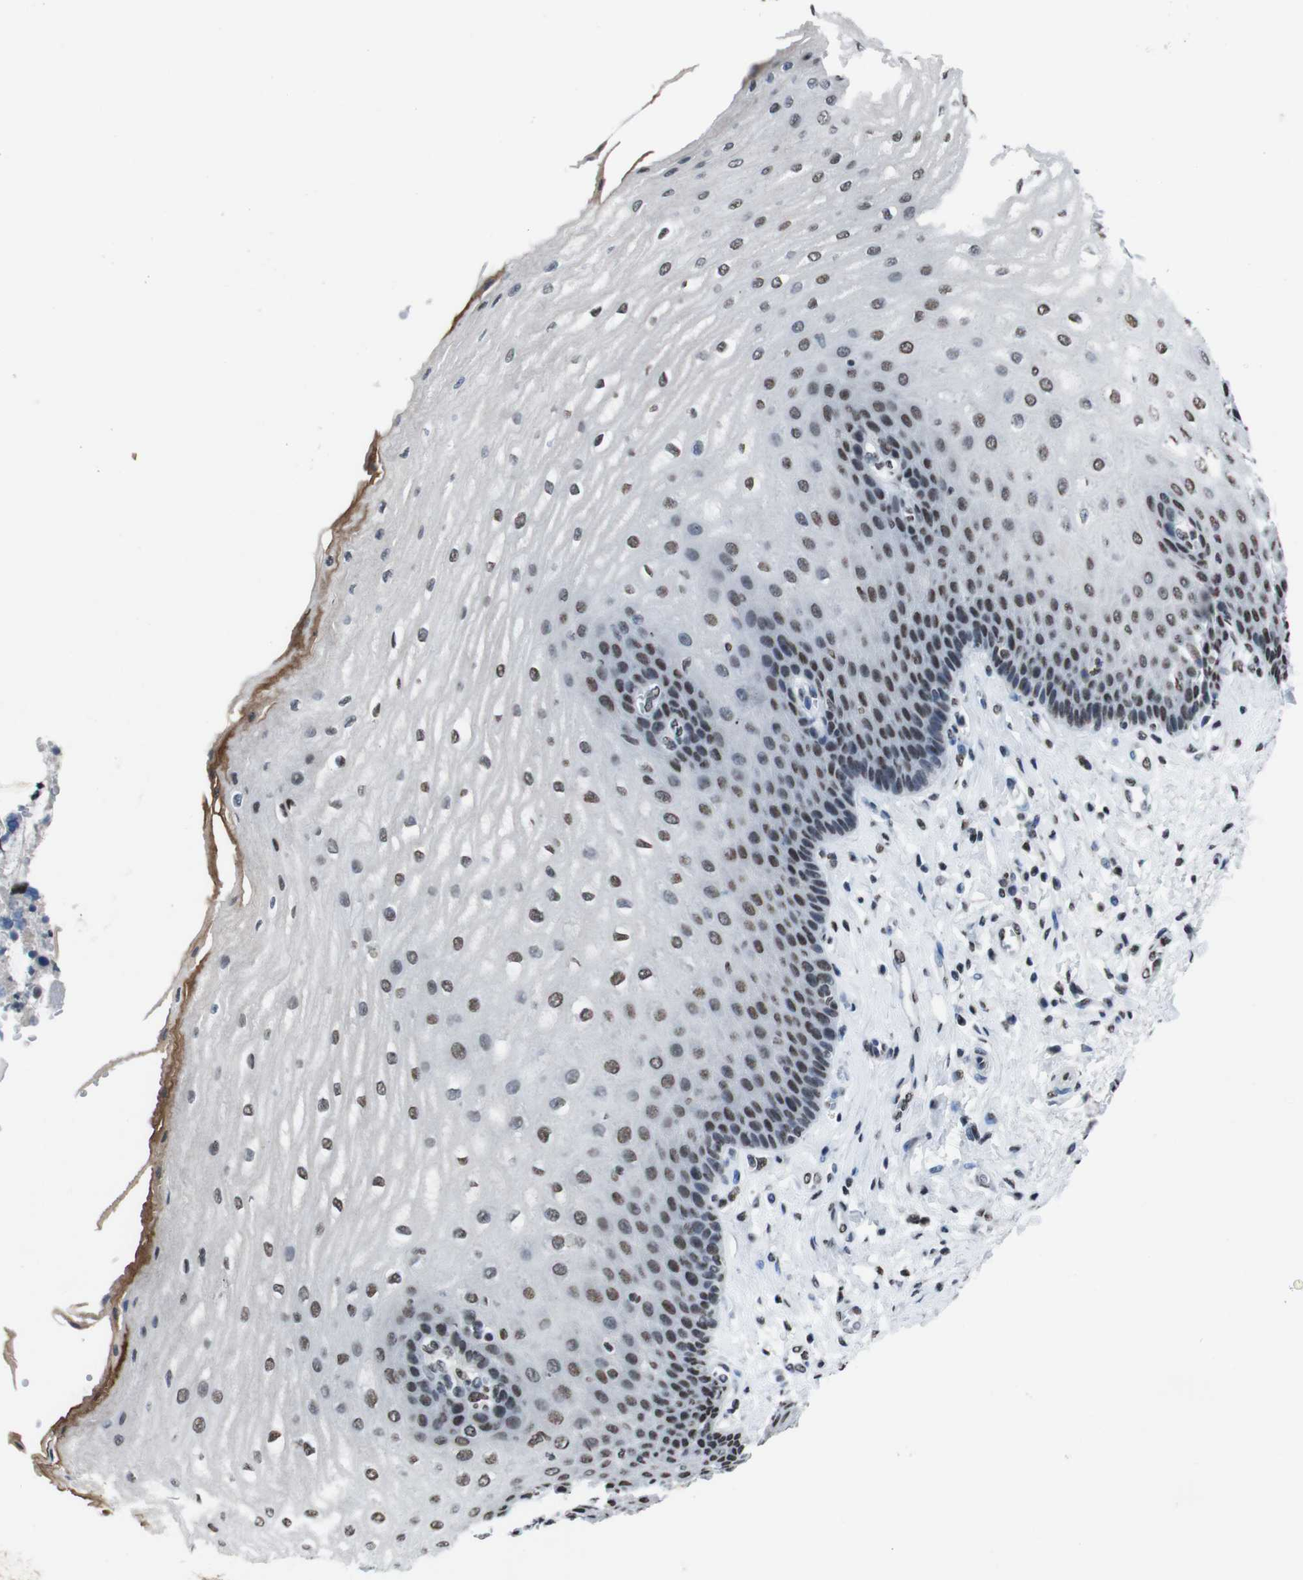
{"staining": {"intensity": "moderate", "quantity": ">75%", "location": "nuclear"}, "tissue": "esophagus", "cell_type": "Squamous epithelial cells", "image_type": "normal", "snomed": [{"axis": "morphology", "description": "Normal tissue, NOS"}, {"axis": "topography", "description": "Esophagus"}], "caption": "Protein staining of benign esophagus demonstrates moderate nuclear staining in approximately >75% of squamous epithelial cells. The staining was performed using DAB, with brown indicating positive protein expression. Nuclei are stained blue with hematoxylin.", "gene": "PIP4P2", "patient": {"sex": "male", "age": 54}}